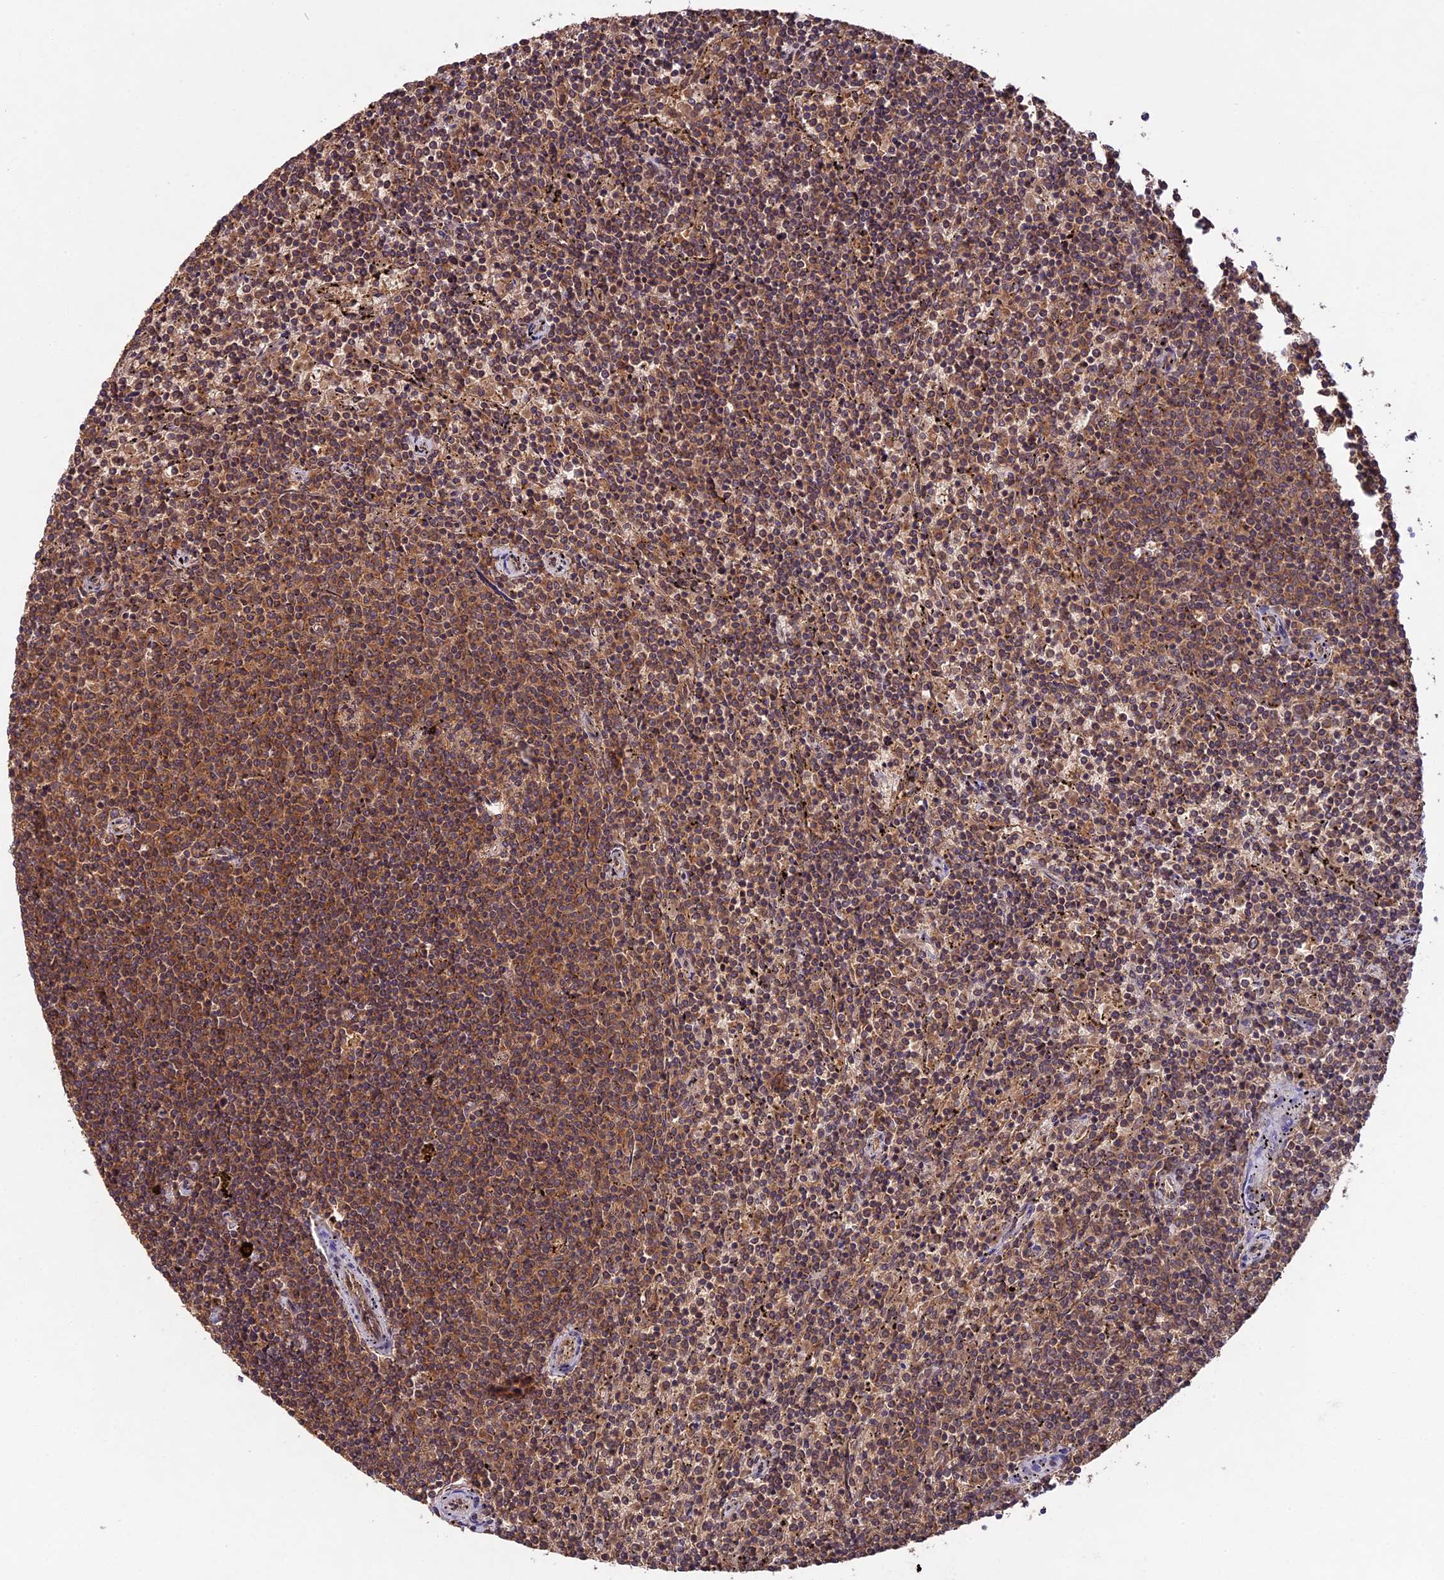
{"staining": {"intensity": "moderate", "quantity": ">75%", "location": "cytoplasmic/membranous"}, "tissue": "lymphoma", "cell_type": "Tumor cells", "image_type": "cancer", "snomed": [{"axis": "morphology", "description": "Malignant lymphoma, non-Hodgkin's type, Low grade"}, {"axis": "topography", "description": "Spleen"}], "caption": "Moderate cytoplasmic/membranous protein positivity is appreciated in approximately >75% of tumor cells in malignant lymphoma, non-Hodgkin's type (low-grade).", "gene": "CHAC1", "patient": {"sex": "female", "age": 50}}